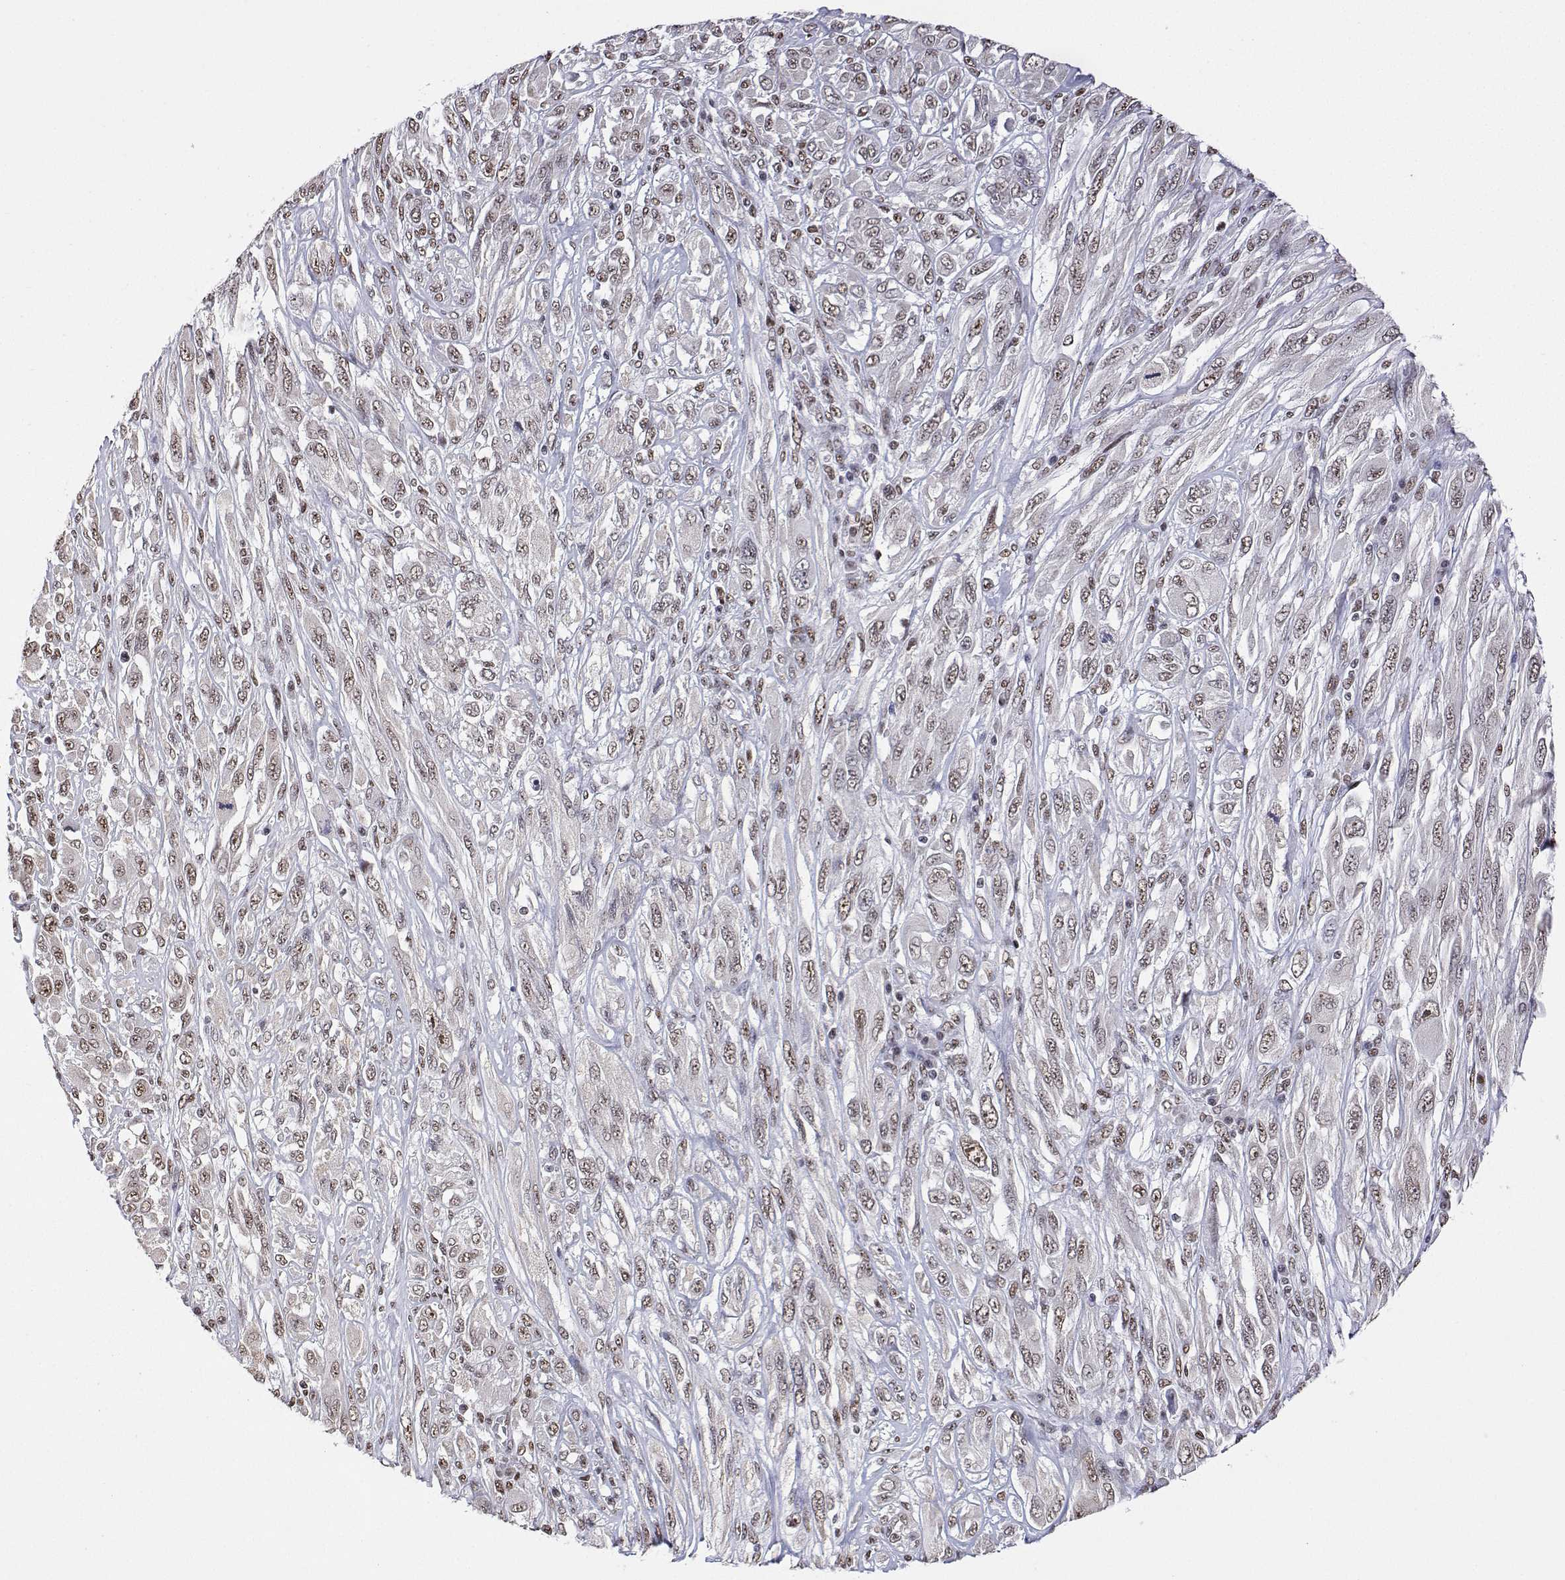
{"staining": {"intensity": "moderate", "quantity": ">75%", "location": "nuclear"}, "tissue": "melanoma", "cell_type": "Tumor cells", "image_type": "cancer", "snomed": [{"axis": "morphology", "description": "Malignant melanoma, NOS"}, {"axis": "topography", "description": "Skin"}], "caption": "Immunohistochemistry (DAB (3,3'-diaminobenzidine)) staining of melanoma demonstrates moderate nuclear protein staining in approximately >75% of tumor cells.", "gene": "ADAR", "patient": {"sex": "female", "age": 91}}